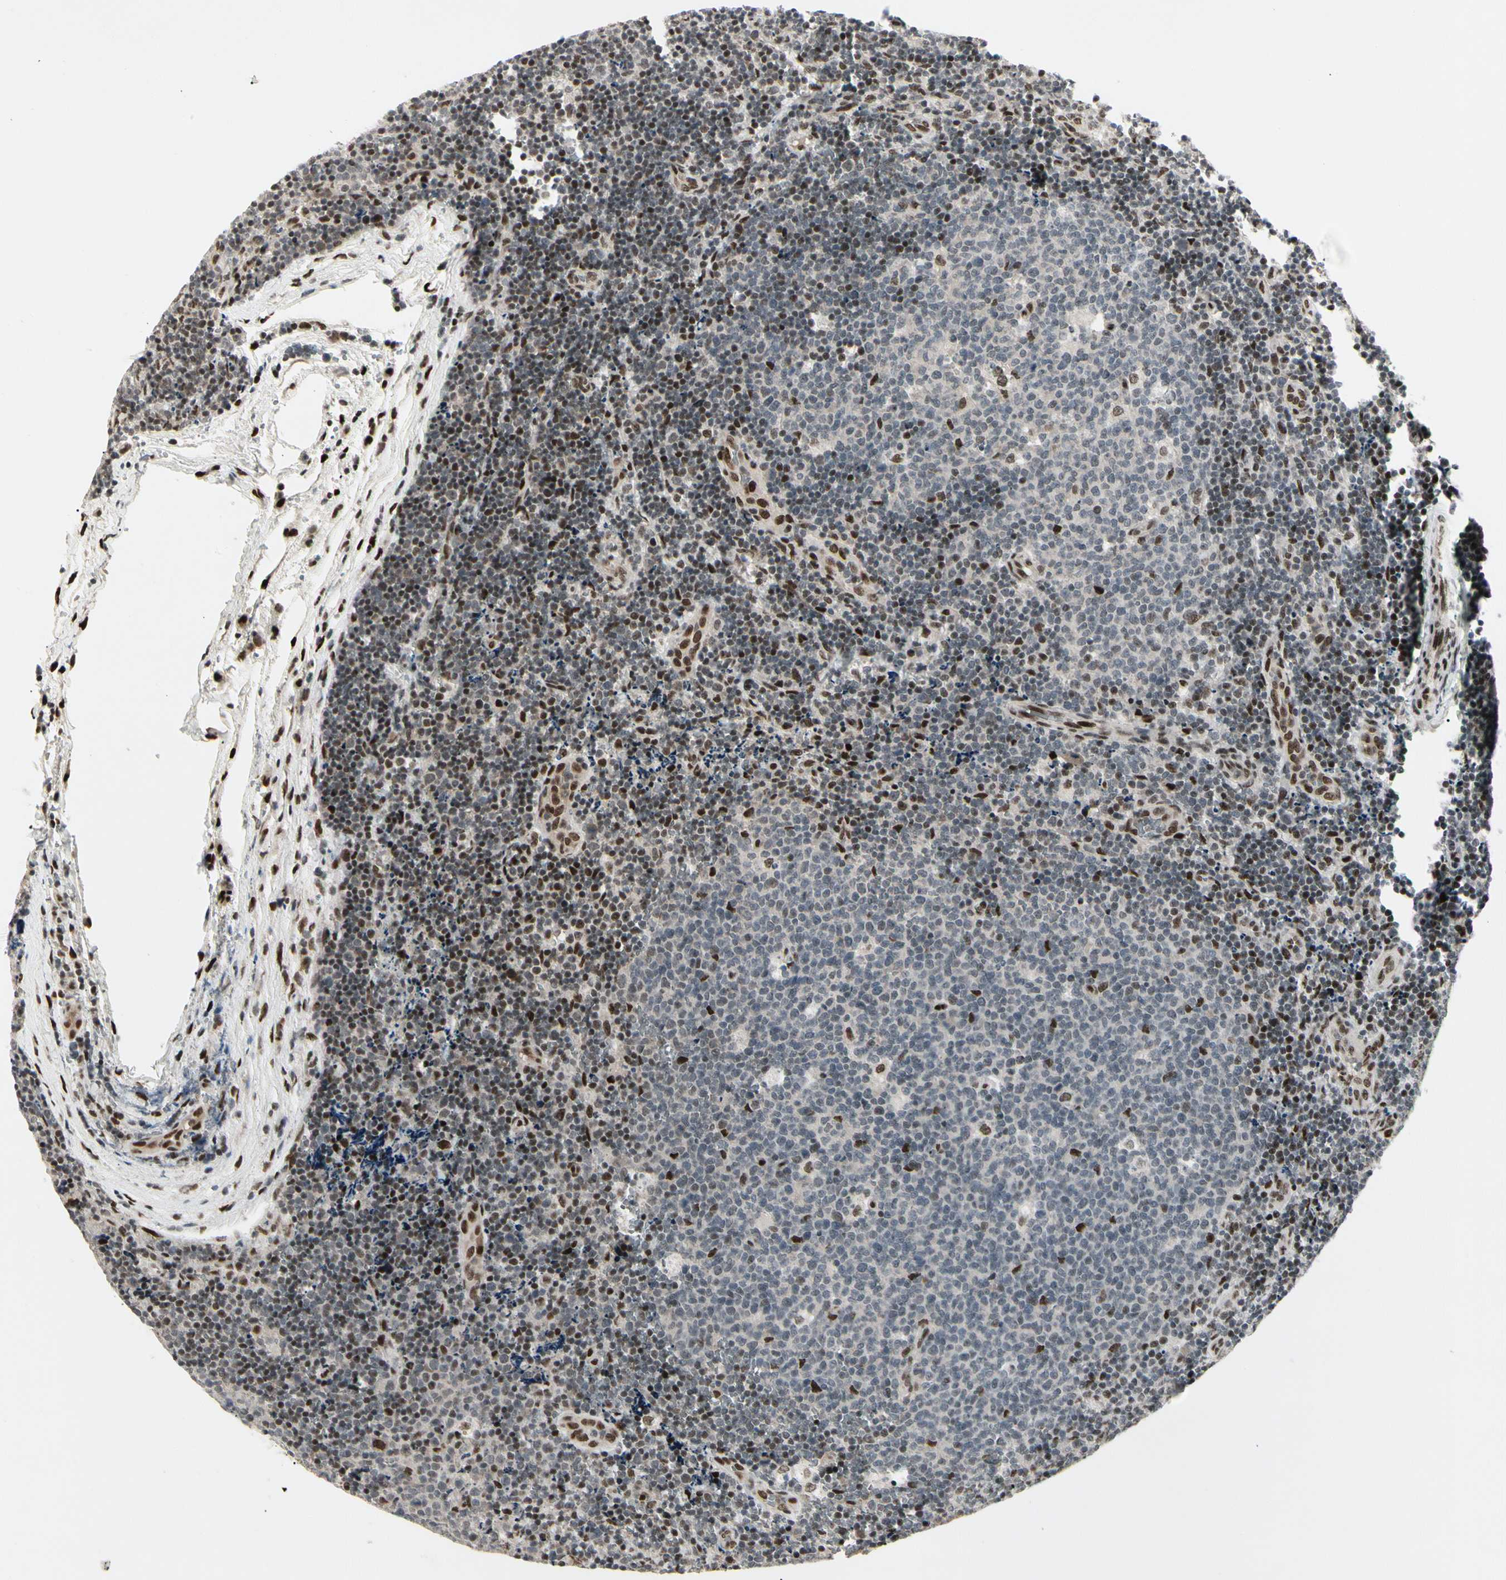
{"staining": {"intensity": "strong", "quantity": "<25%", "location": "nuclear"}, "tissue": "lymph node", "cell_type": "Germinal center cells", "image_type": "normal", "snomed": [{"axis": "morphology", "description": "Normal tissue, NOS"}, {"axis": "topography", "description": "Lymph node"}, {"axis": "topography", "description": "Salivary gland"}], "caption": "Protein staining of normal lymph node shows strong nuclear staining in about <25% of germinal center cells.", "gene": "FOXJ2", "patient": {"sex": "male", "age": 8}}